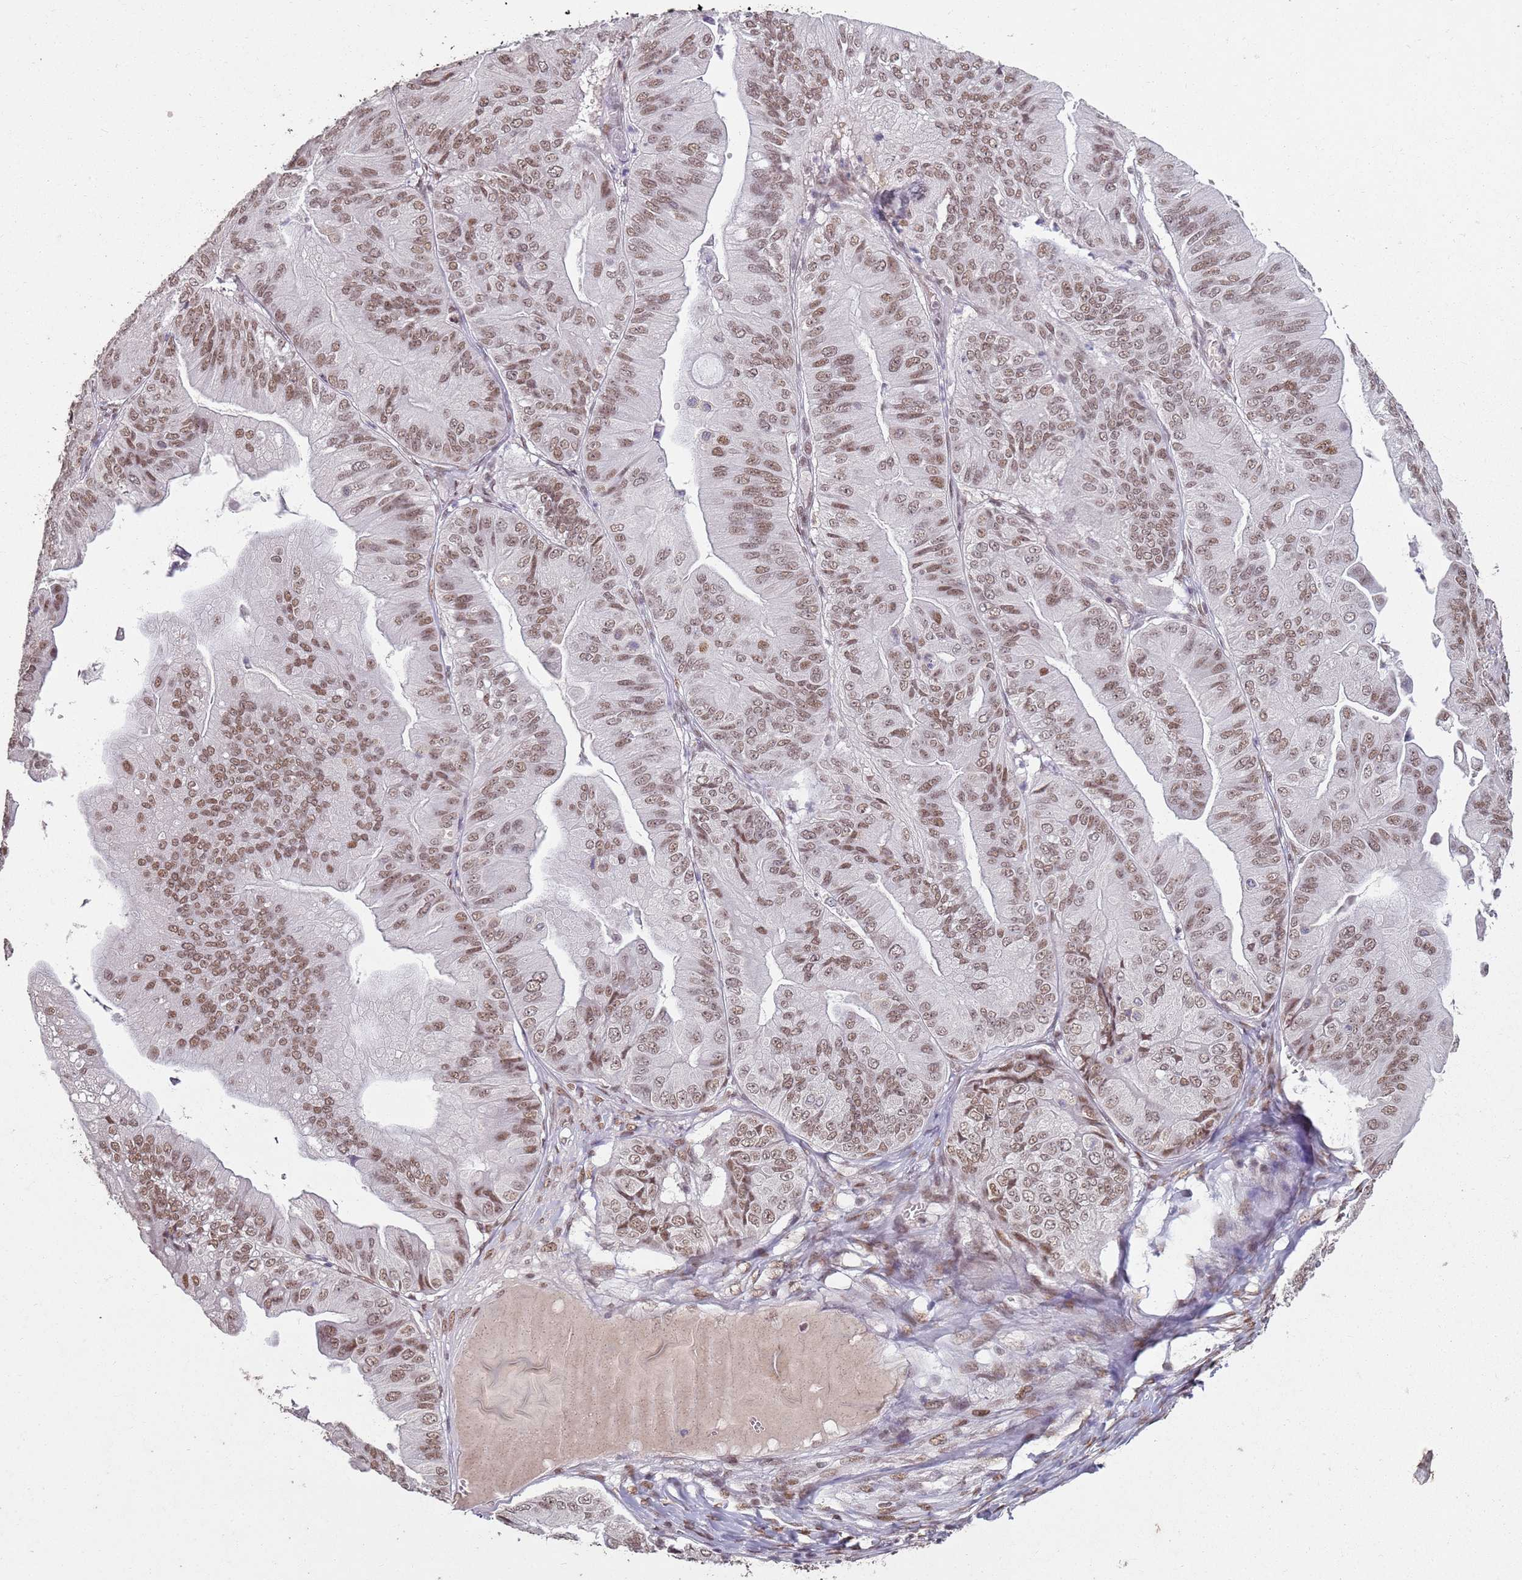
{"staining": {"intensity": "moderate", "quantity": ">75%", "location": "nuclear"}, "tissue": "ovarian cancer", "cell_type": "Tumor cells", "image_type": "cancer", "snomed": [{"axis": "morphology", "description": "Cystadenocarcinoma, mucinous, NOS"}, {"axis": "topography", "description": "Ovary"}], "caption": "Protein staining of ovarian cancer (mucinous cystadenocarcinoma) tissue exhibits moderate nuclear staining in approximately >75% of tumor cells. The staining was performed using DAB, with brown indicating positive protein expression. Nuclei are stained blue with hematoxylin.", "gene": "ARL14EP", "patient": {"sex": "female", "age": 61}}